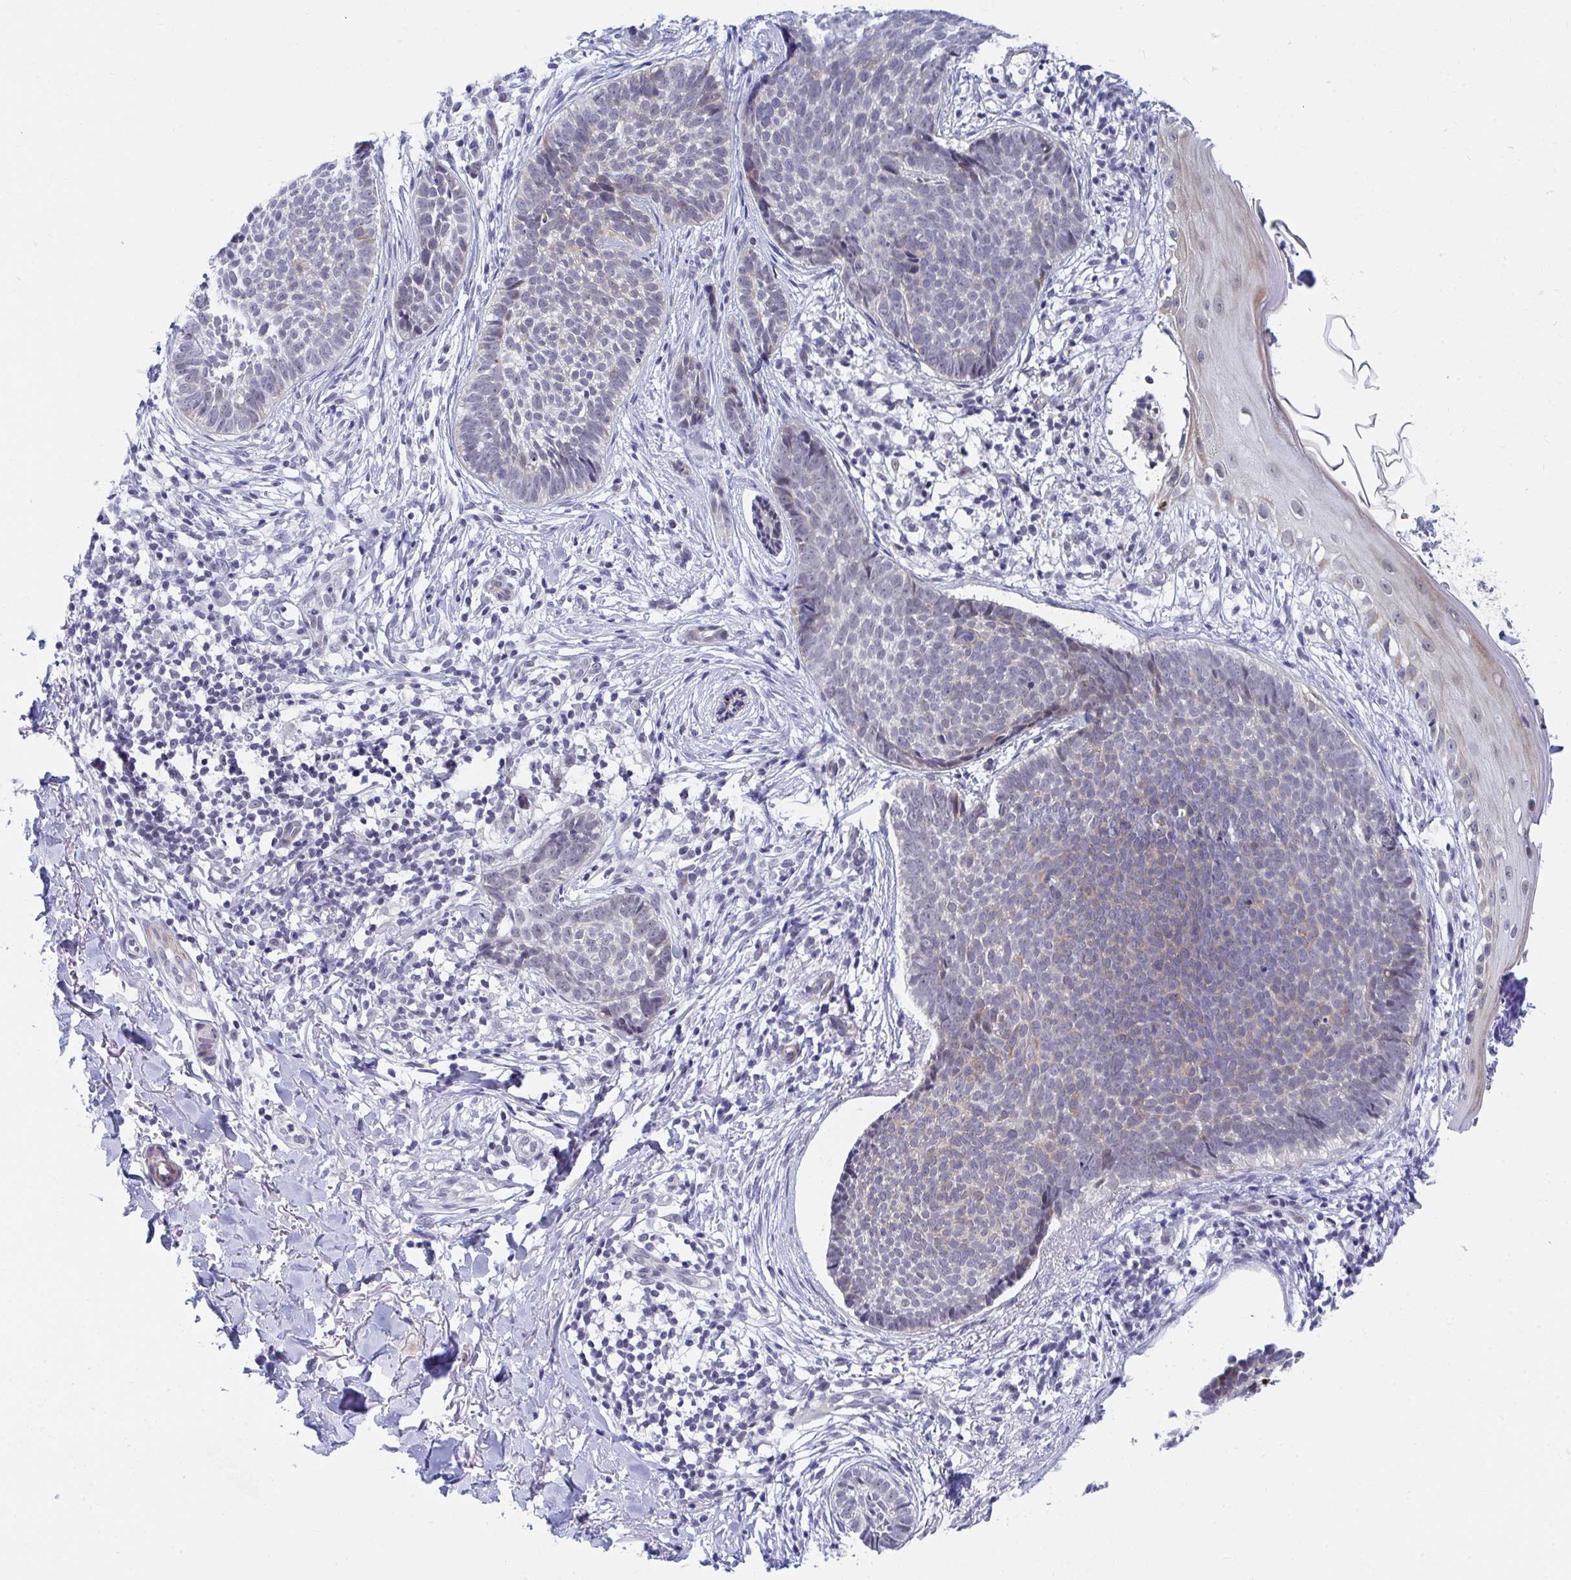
{"staining": {"intensity": "weak", "quantity": "25%-75%", "location": "cytoplasmic/membranous"}, "tissue": "skin cancer", "cell_type": "Tumor cells", "image_type": "cancer", "snomed": [{"axis": "morphology", "description": "Basal cell carcinoma"}, {"axis": "topography", "description": "Skin"}, {"axis": "topography", "description": "Skin of back"}], "caption": "Skin basal cell carcinoma stained for a protein reveals weak cytoplasmic/membranous positivity in tumor cells.", "gene": "DAOA", "patient": {"sex": "male", "age": 81}}